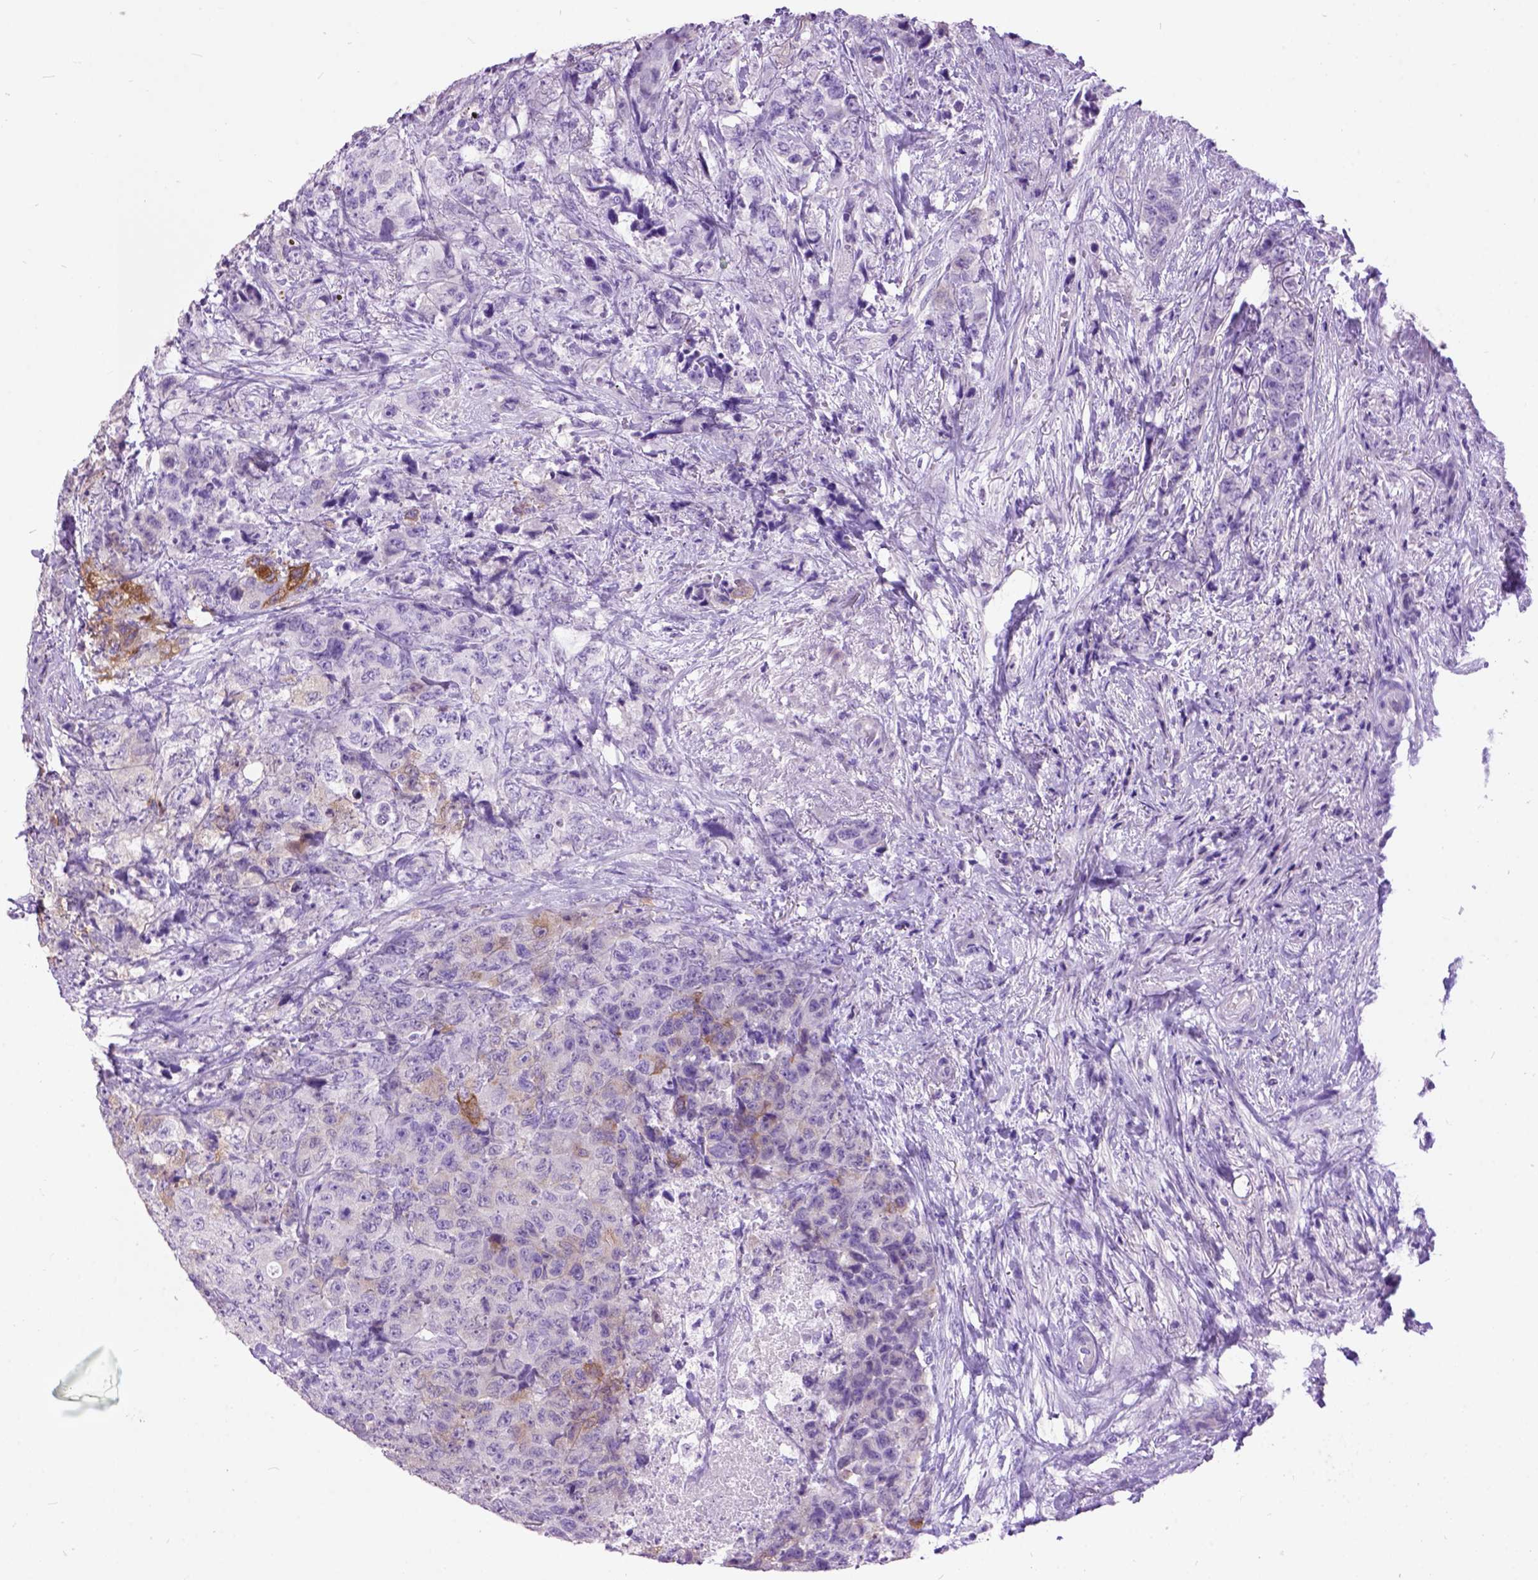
{"staining": {"intensity": "moderate", "quantity": "<25%", "location": "cytoplasmic/membranous"}, "tissue": "urothelial cancer", "cell_type": "Tumor cells", "image_type": "cancer", "snomed": [{"axis": "morphology", "description": "Urothelial carcinoma, High grade"}, {"axis": "topography", "description": "Urinary bladder"}], "caption": "Tumor cells display low levels of moderate cytoplasmic/membranous expression in about <25% of cells in human urothelial cancer.", "gene": "MAPT", "patient": {"sex": "female", "age": 78}}